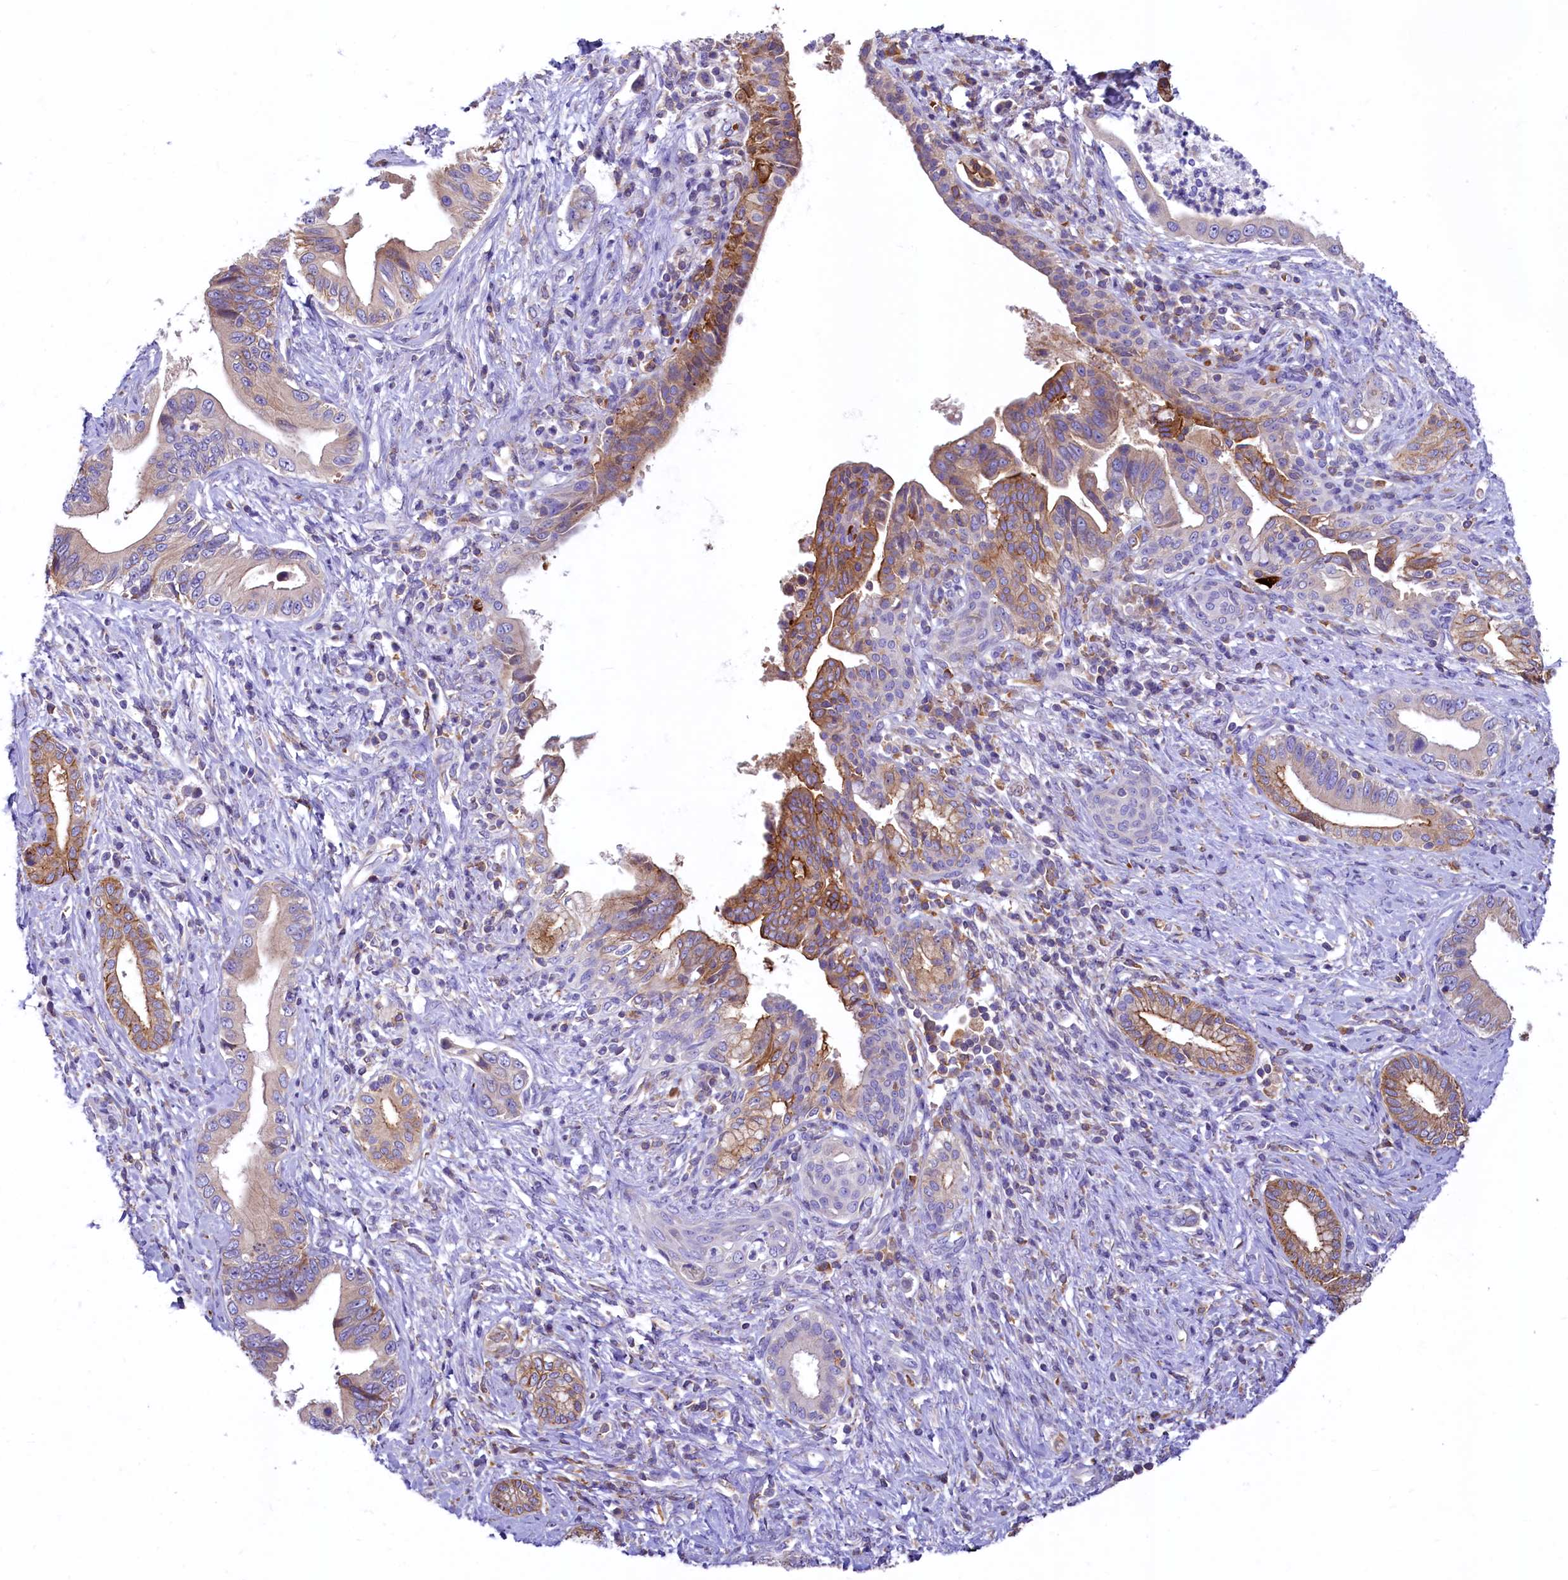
{"staining": {"intensity": "moderate", "quantity": "25%-75%", "location": "cytoplasmic/membranous"}, "tissue": "pancreatic cancer", "cell_type": "Tumor cells", "image_type": "cancer", "snomed": [{"axis": "morphology", "description": "Adenocarcinoma, NOS"}, {"axis": "topography", "description": "Pancreas"}], "caption": "Protein analysis of adenocarcinoma (pancreatic) tissue shows moderate cytoplasmic/membranous expression in about 25%-75% of tumor cells.", "gene": "HPS6", "patient": {"sex": "female", "age": 55}}